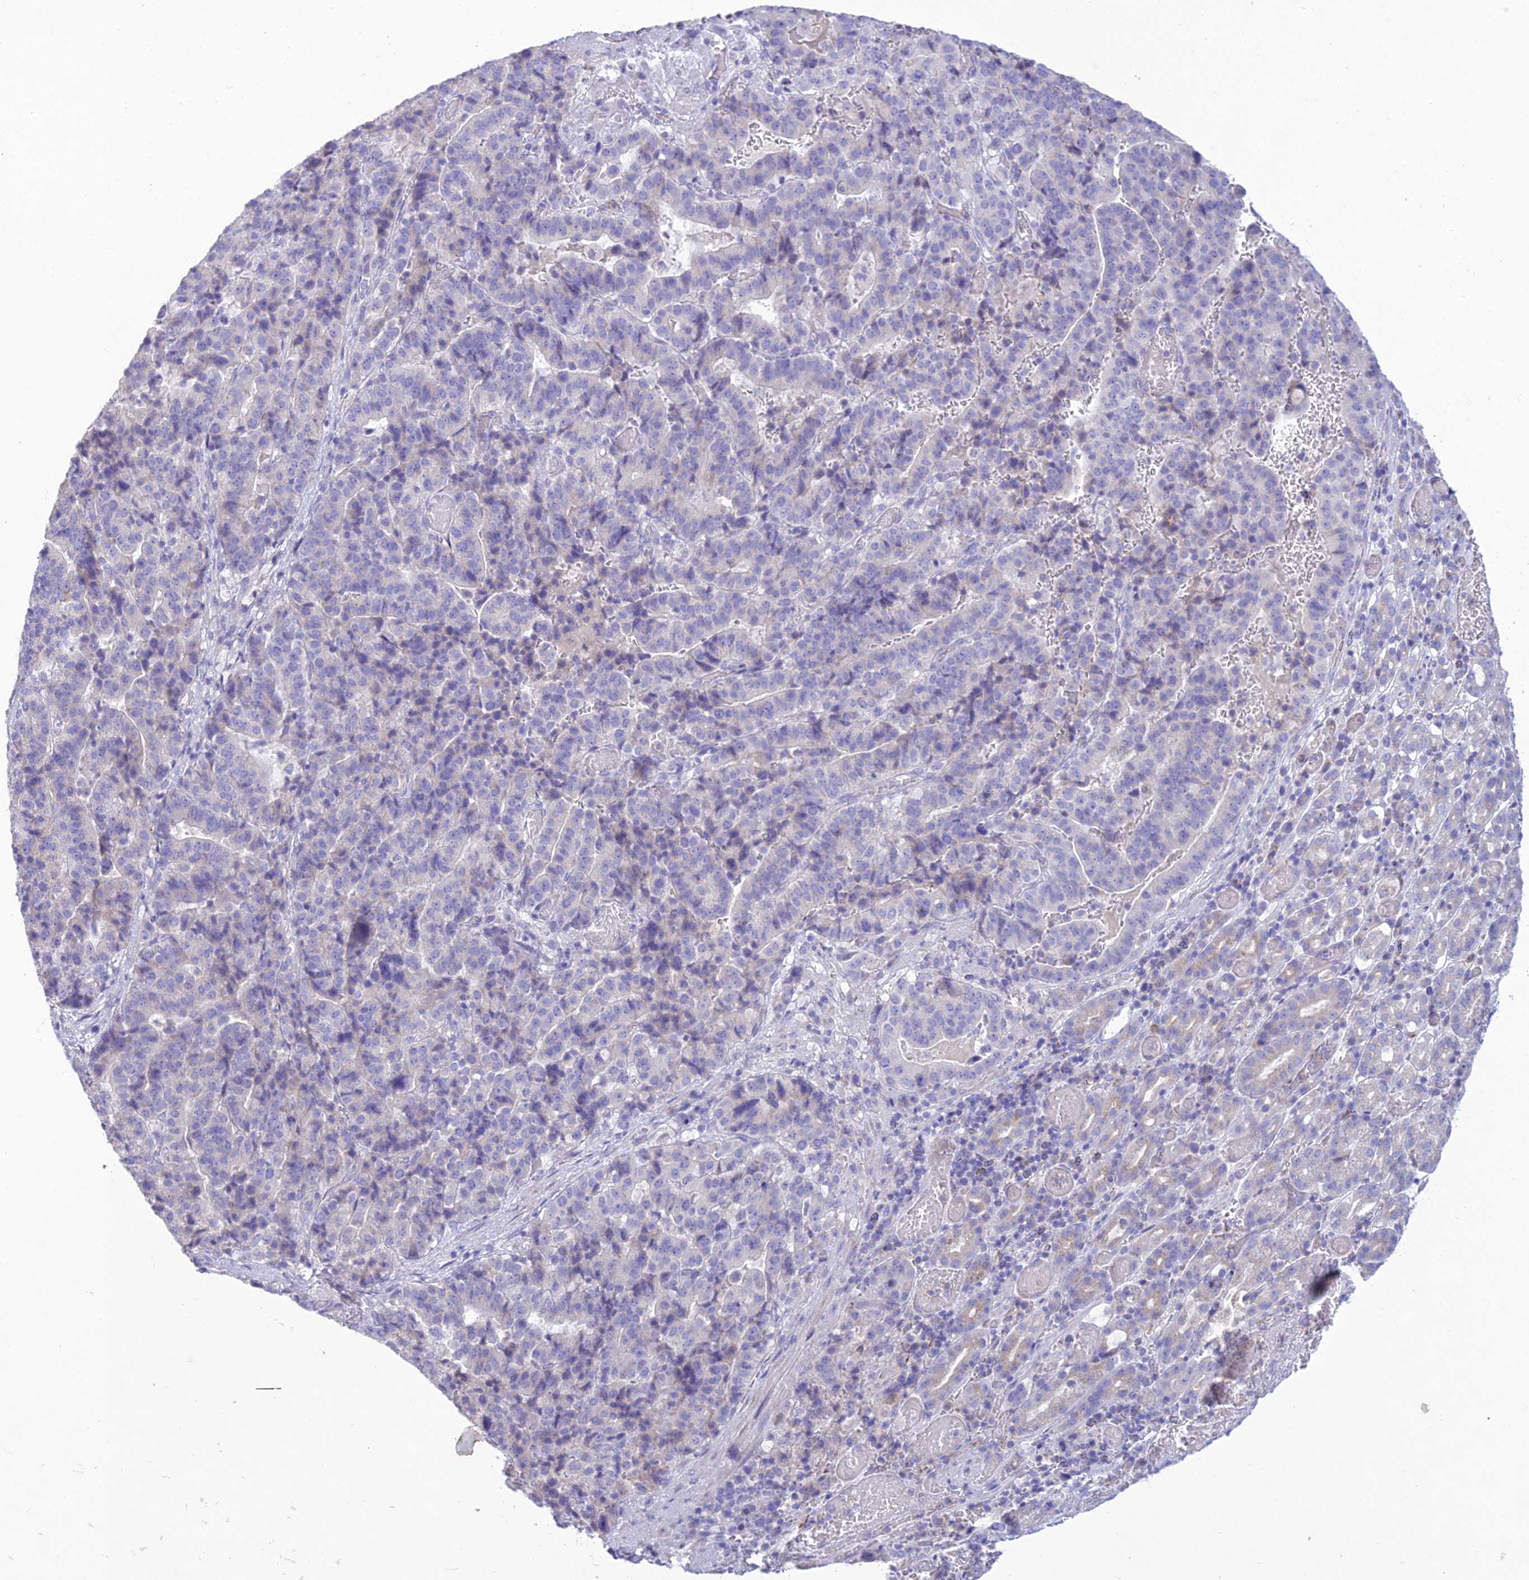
{"staining": {"intensity": "negative", "quantity": "none", "location": "none"}, "tissue": "stomach cancer", "cell_type": "Tumor cells", "image_type": "cancer", "snomed": [{"axis": "morphology", "description": "Adenocarcinoma, NOS"}, {"axis": "topography", "description": "Stomach"}], "caption": "Tumor cells show no significant protein positivity in adenocarcinoma (stomach).", "gene": "SLC13A5", "patient": {"sex": "male", "age": 48}}